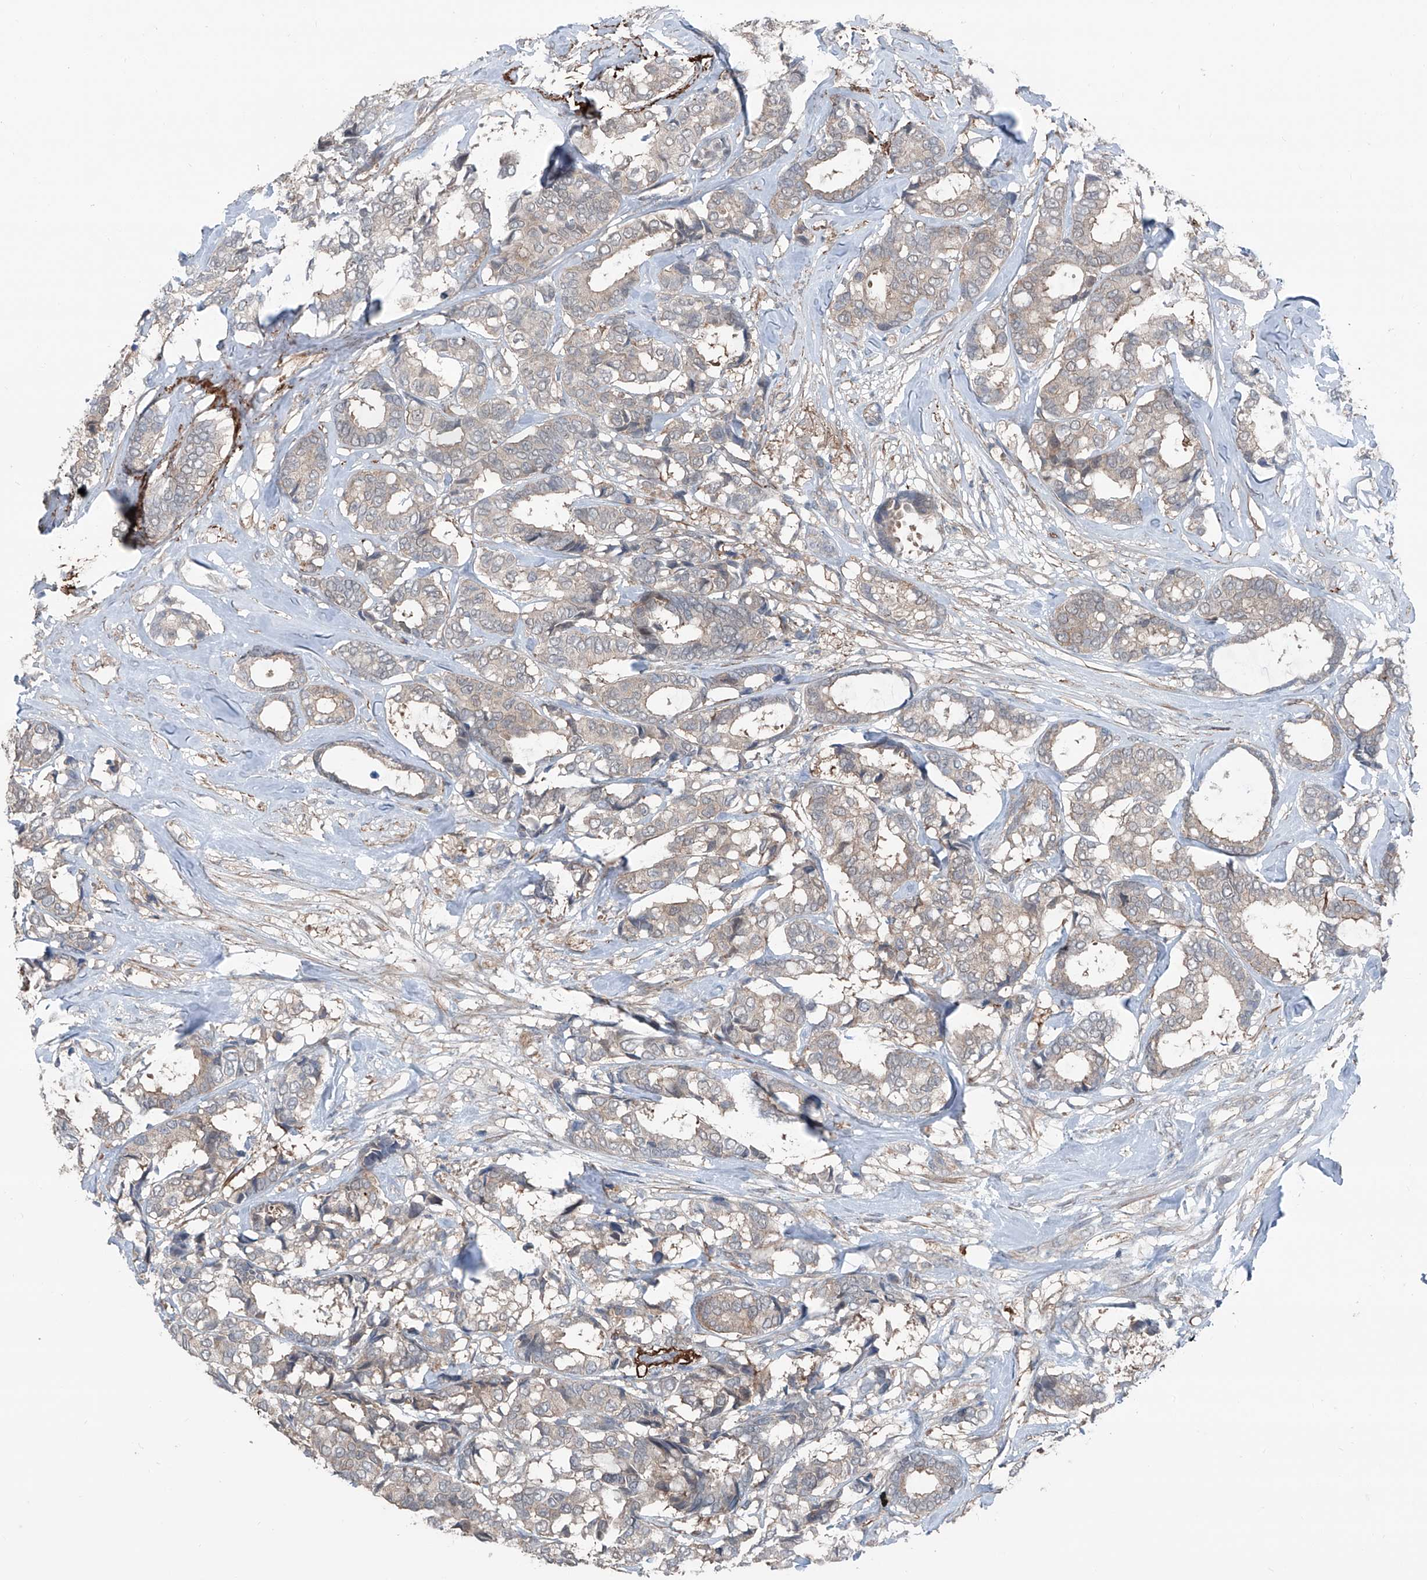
{"staining": {"intensity": "weak", "quantity": "<25%", "location": "cytoplasmic/membranous"}, "tissue": "breast cancer", "cell_type": "Tumor cells", "image_type": "cancer", "snomed": [{"axis": "morphology", "description": "Duct carcinoma"}, {"axis": "topography", "description": "Breast"}], "caption": "An immunohistochemistry (IHC) histopathology image of breast cancer (intraductal carcinoma) is shown. There is no staining in tumor cells of breast cancer (intraductal carcinoma).", "gene": "HSPB11", "patient": {"sex": "female", "age": 87}}